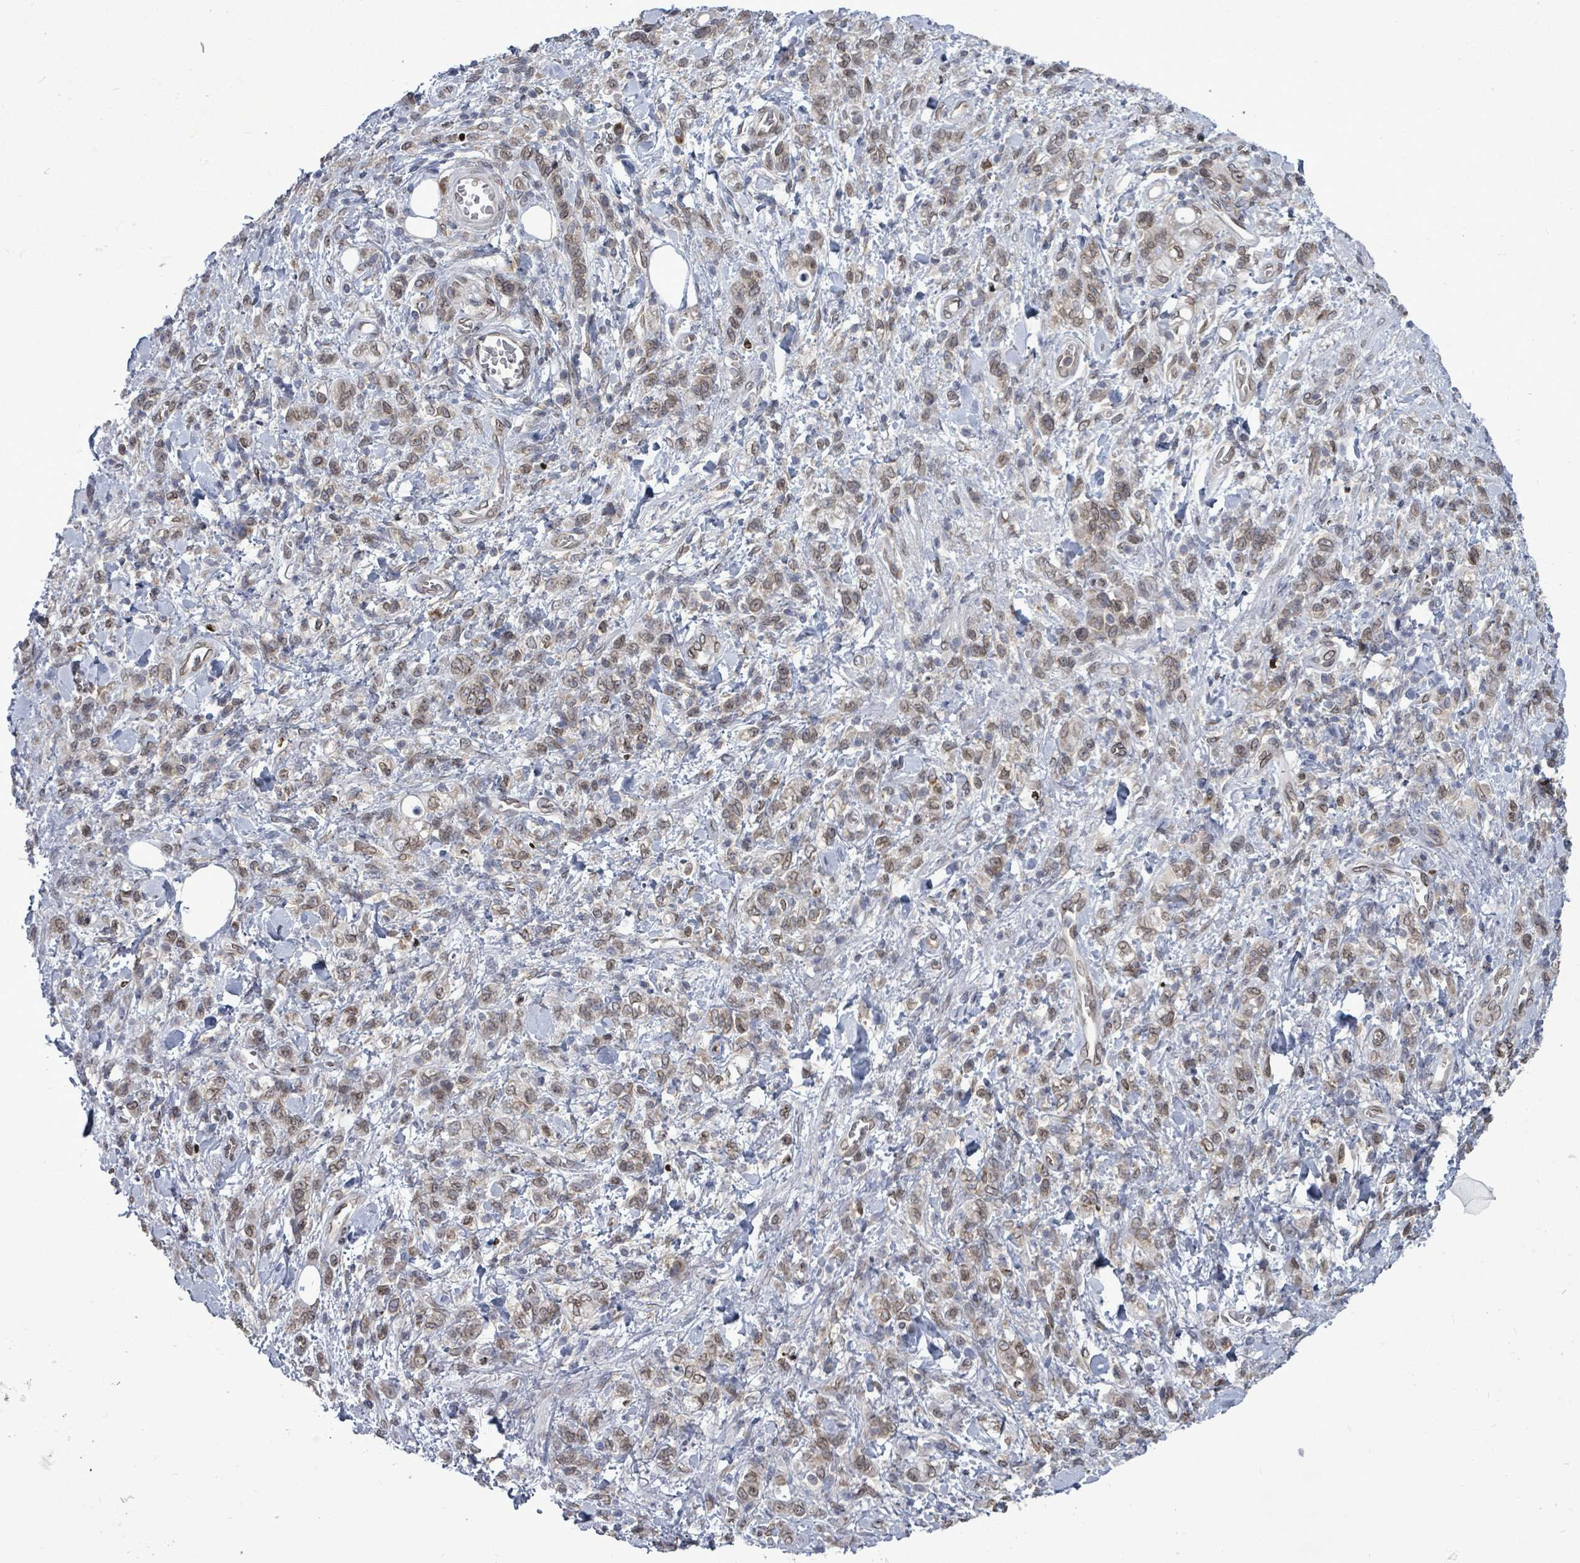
{"staining": {"intensity": "weak", "quantity": ">75%", "location": "cytoplasmic/membranous,nuclear"}, "tissue": "stomach cancer", "cell_type": "Tumor cells", "image_type": "cancer", "snomed": [{"axis": "morphology", "description": "Adenocarcinoma, NOS"}, {"axis": "topography", "description": "Stomach"}], "caption": "Brown immunohistochemical staining in human stomach cancer (adenocarcinoma) shows weak cytoplasmic/membranous and nuclear expression in about >75% of tumor cells.", "gene": "ARFGAP1", "patient": {"sex": "male", "age": 77}}